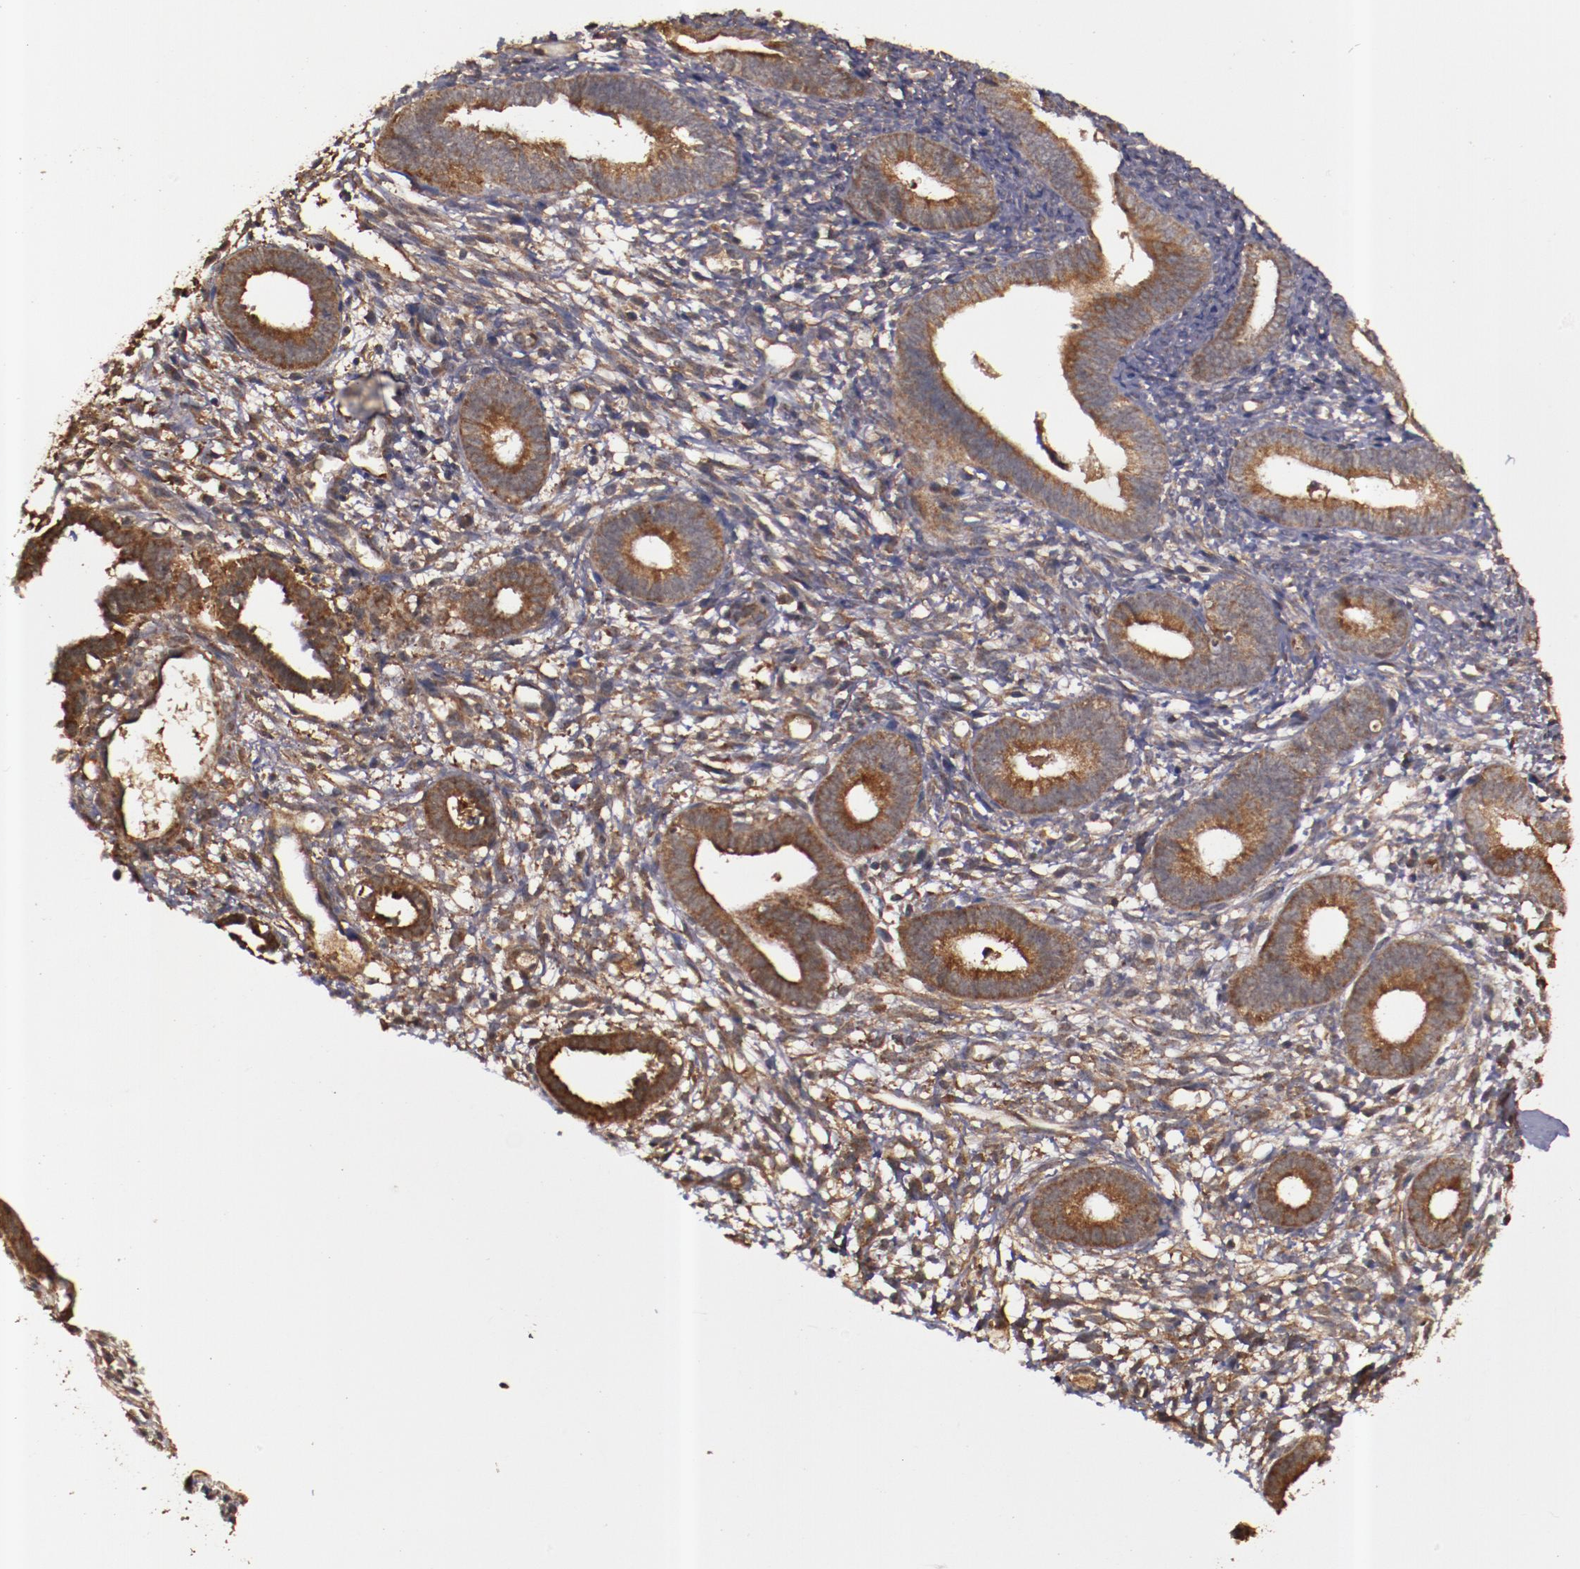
{"staining": {"intensity": "moderate", "quantity": "25%-75%", "location": "cytoplasmic/membranous"}, "tissue": "endometrium", "cell_type": "Cells in endometrial stroma", "image_type": "normal", "snomed": [{"axis": "morphology", "description": "Normal tissue, NOS"}, {"axis": "topography", "description": "Smooth muscle"}, {"axis": "topography", "description": "Endometrium"}], "caption": "A brown stain labels moderate cytoplasmic/membranous expression of a protein in cells in endometrial stroma of unremarkable endometrium. The protein is shown in brown color, while the nuclei are stained blue.", "gene": "TXNDC16", "patient": {"sex": "female", "age": 57}}